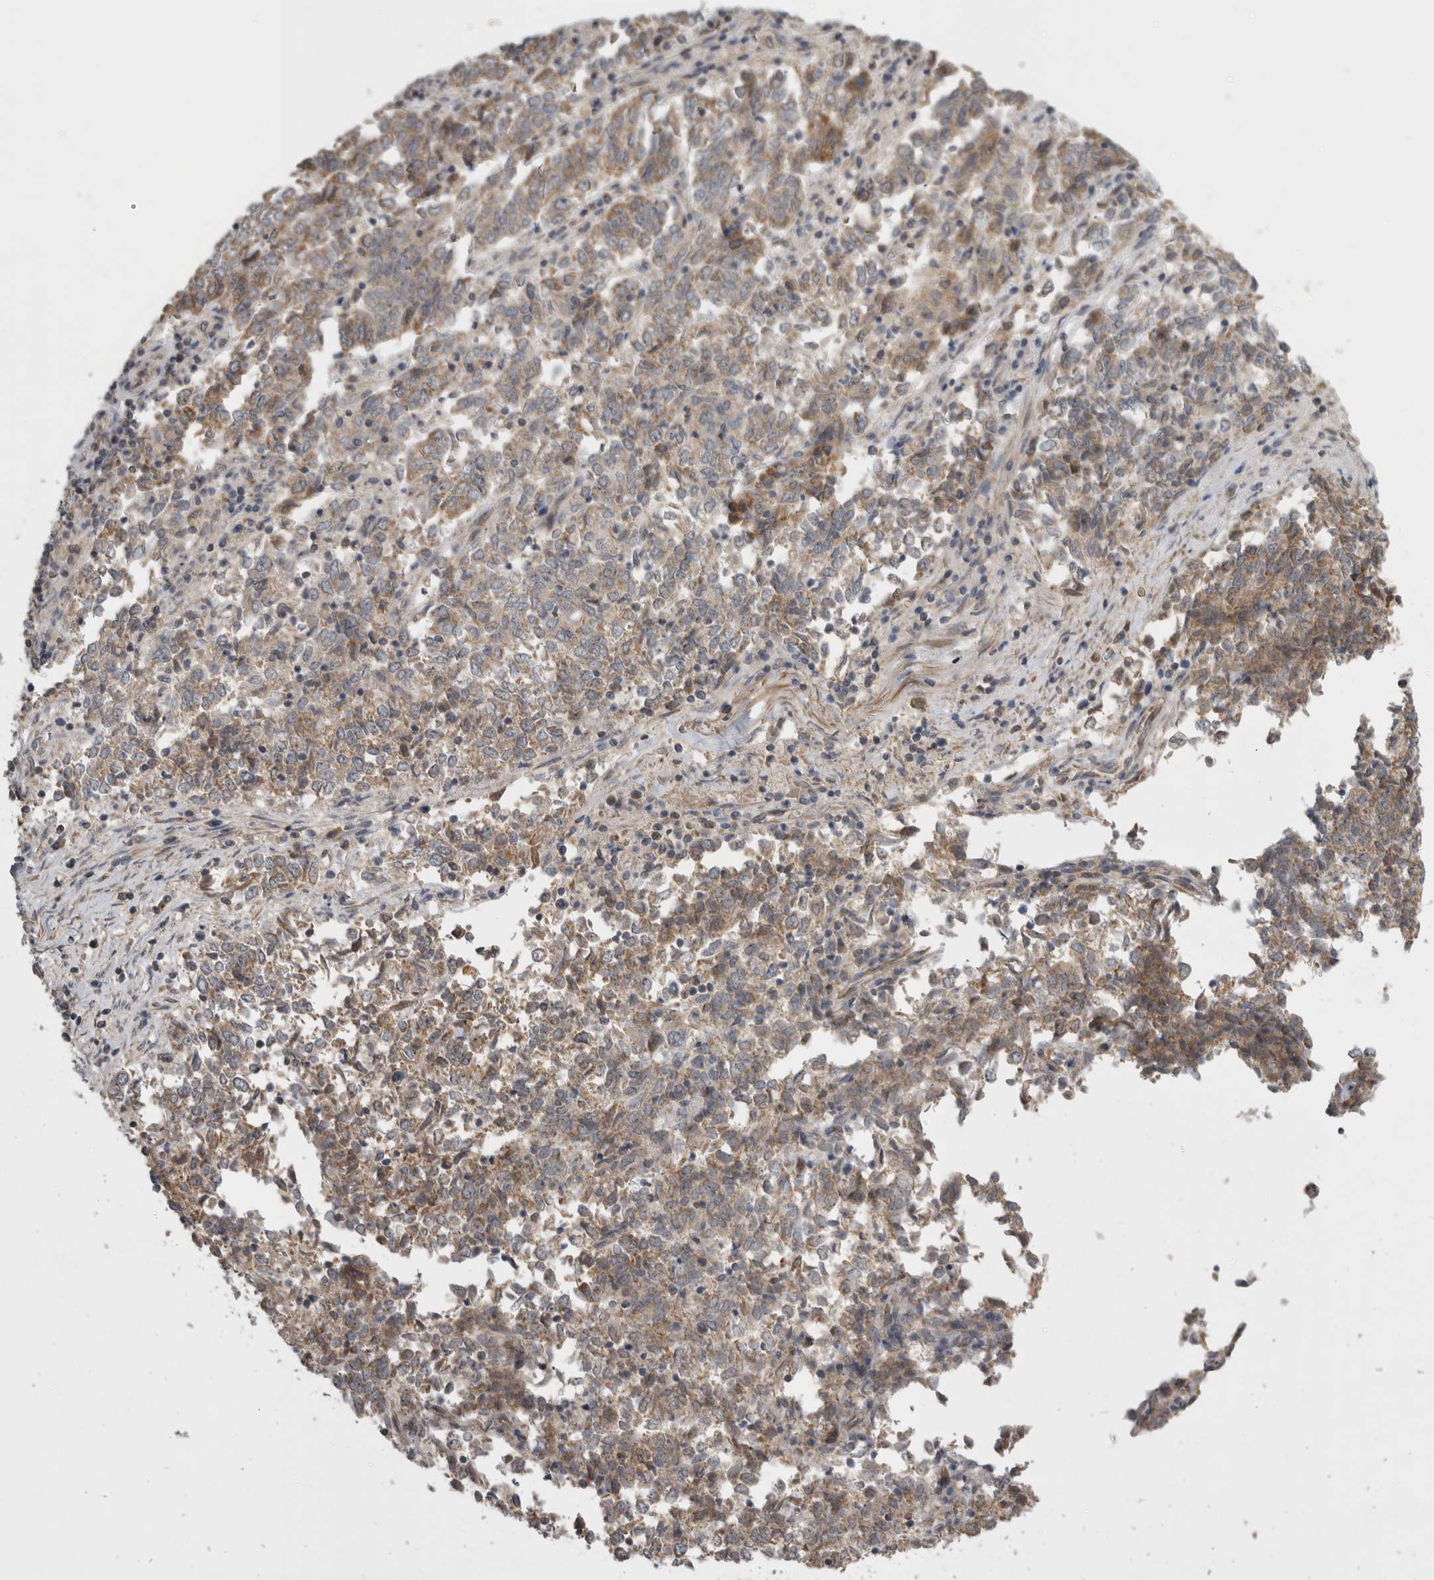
{"staining": {"intensity": "weak", "quantity": ">75%", "location": "cytoplasmic/membranous"}, "tissue": "endometrial cancer", "cell_type": "Tumor cells", "image_type": "cancer", "snomed": [{"axis": "morphology", "description": "Adenocarcinoma, NOS"}, {"axis": "topography", "description": "Endometrium"}], "caption": "Immunohistochemistry staining of endometrial adenocarcinoma, which exhibits low levels of weak cytoplasmic/membranous positivity in approximately >75% of tumor cells indicating weak cytoplasmic/membranous protein positivity. The staining was performed using DAB (brown) for protein detection and nuclei were counterstained in hematoxylin (blue).", "gene": "KCNIP1", "patient": {"sex": "female", "age": 80}}